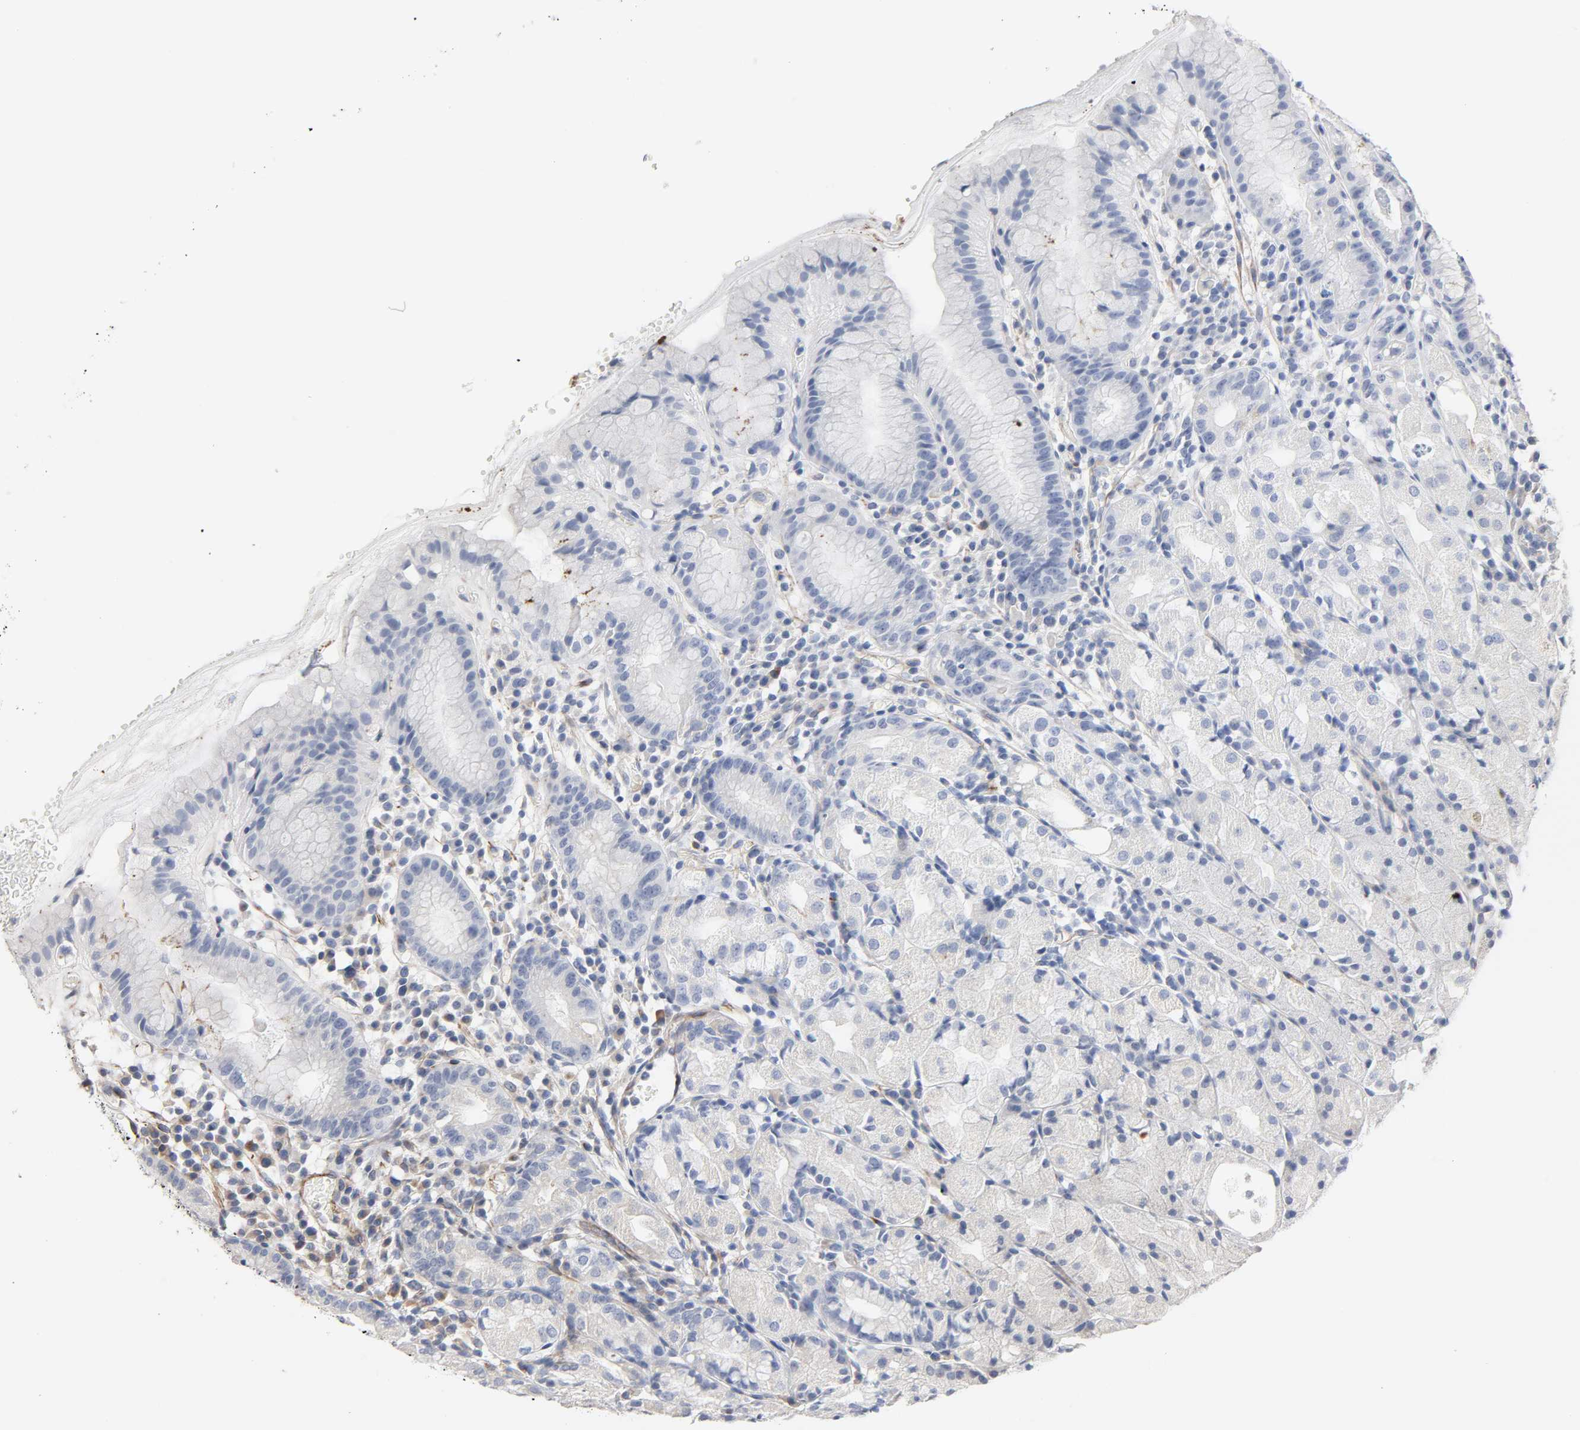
{"staining": {"intensity": "negative", "quantity": "none", "location": "none"}, "tissue": "stomach", "cell_type": "Glandular cells", "image_type": "normal", "snomed": [{"axis": "morphology", "description": "Normal tissue, NOS"}, {"axis": "topography", "description": "Stomach"}, {"axis": "topography", "description": "Stomach, lower"}], "caption": "Protein analysis of unremarkable stomach displays no significant positivity in glandular cells.", "gene": "FAM118A", "patient": {"sex": "female", "age": 75}}